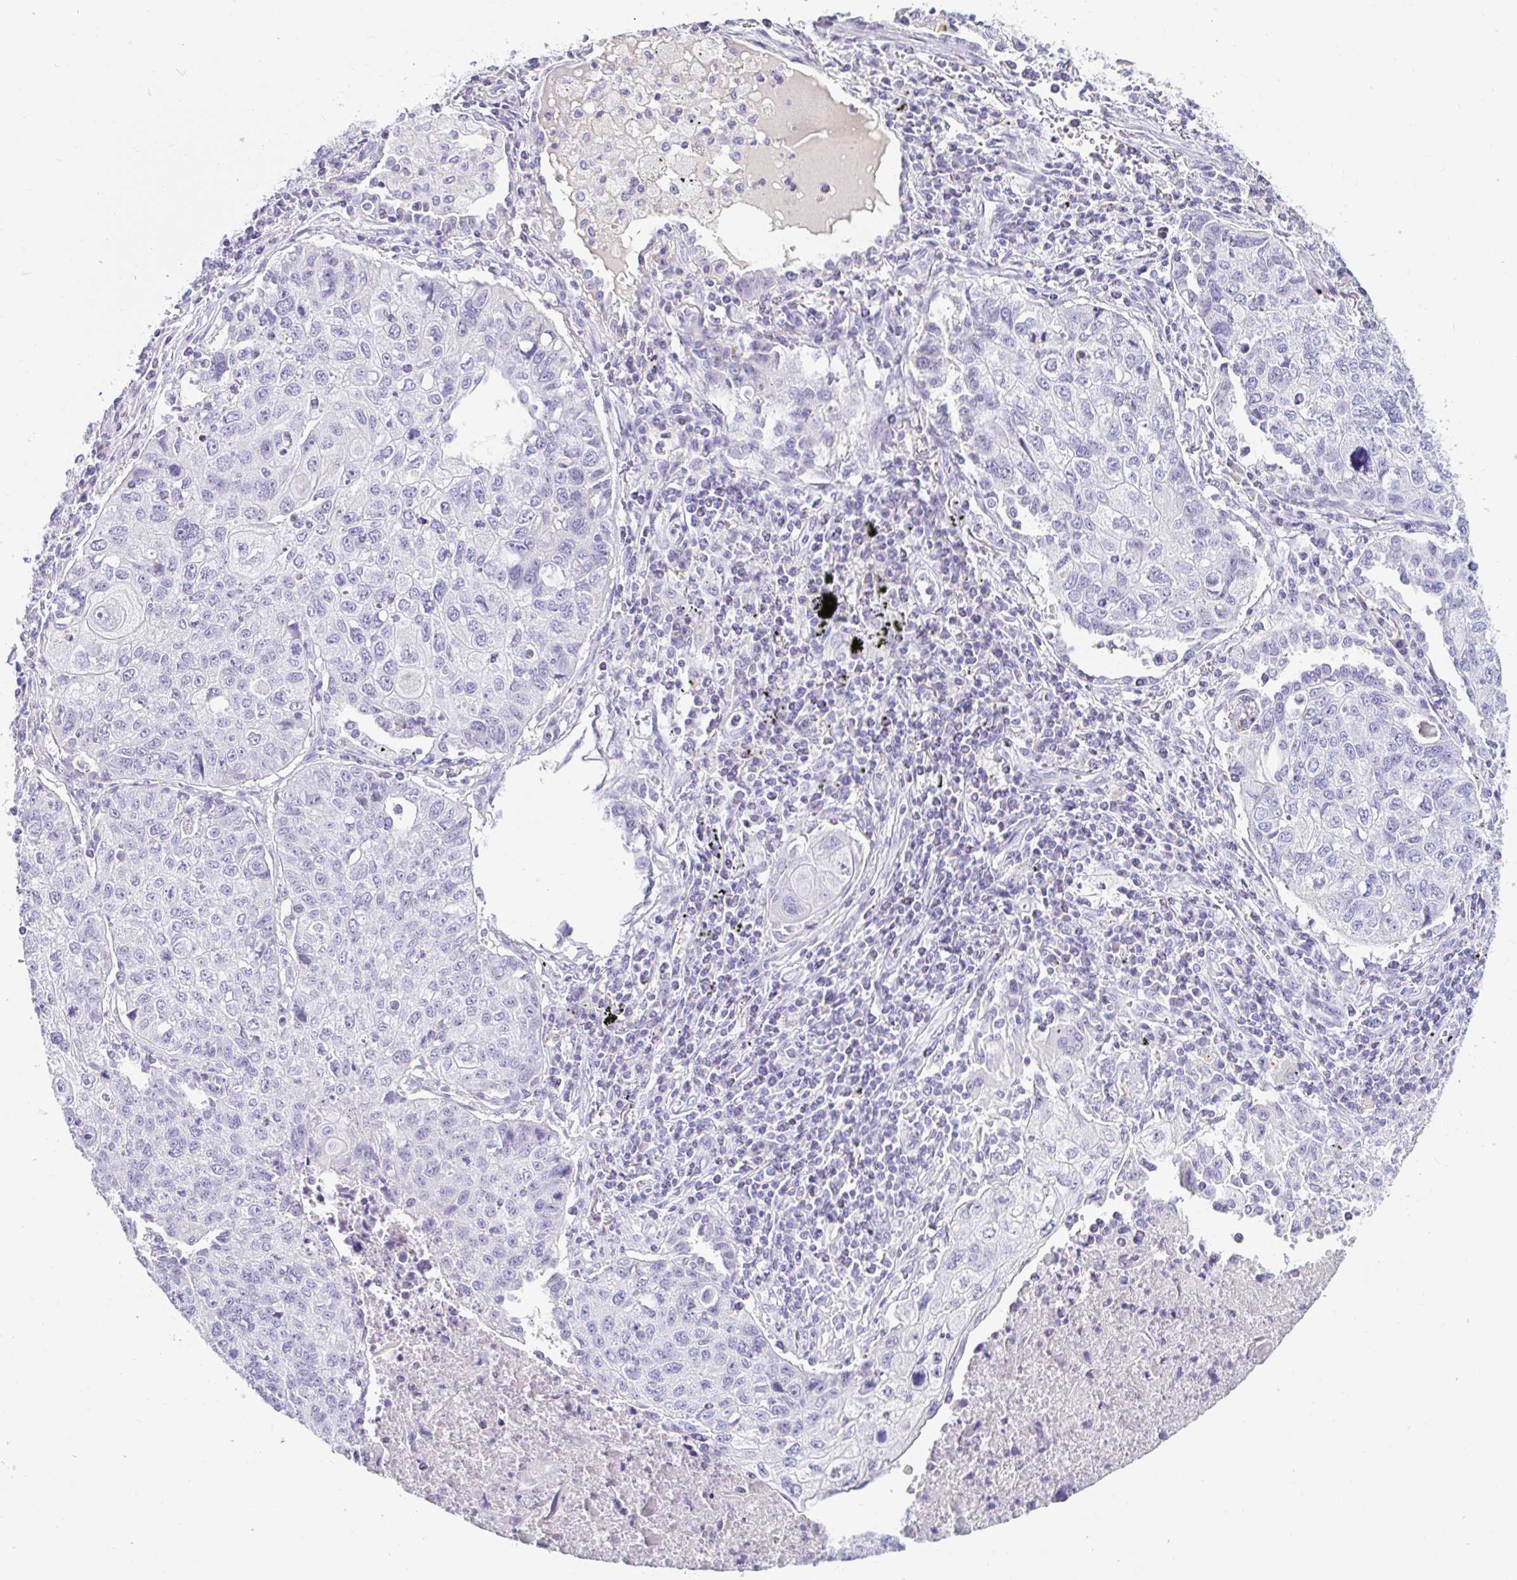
{"staining": {"intensity": "negative", "quantity": "none", "location": "none"}, "tissue": "lung cancer", "cell_type": "Tumor cells", "image_type": "cancer", "snomed": [{"axis": "morphology", "description": "Normal morphology"}, {"axis": "morphology", "description": "Aneuploidy"}, {"axis": "morphology", "description": "Squamous cell carcinoma, NOS"}, {"axis": "topography", "description": "Lymph node"}, {"axis": "topography", "description": "Lung"}], "caption": "High magnification brightfield microscopy of lung cancer stained with DAB (3,3'-diaminobenzidine) (brown) and counterstained with hematoxylin (blue): tumor cells show no significant positivity.", "gene": "TEX44", "patient": {"sex": "female", "age": 76}}